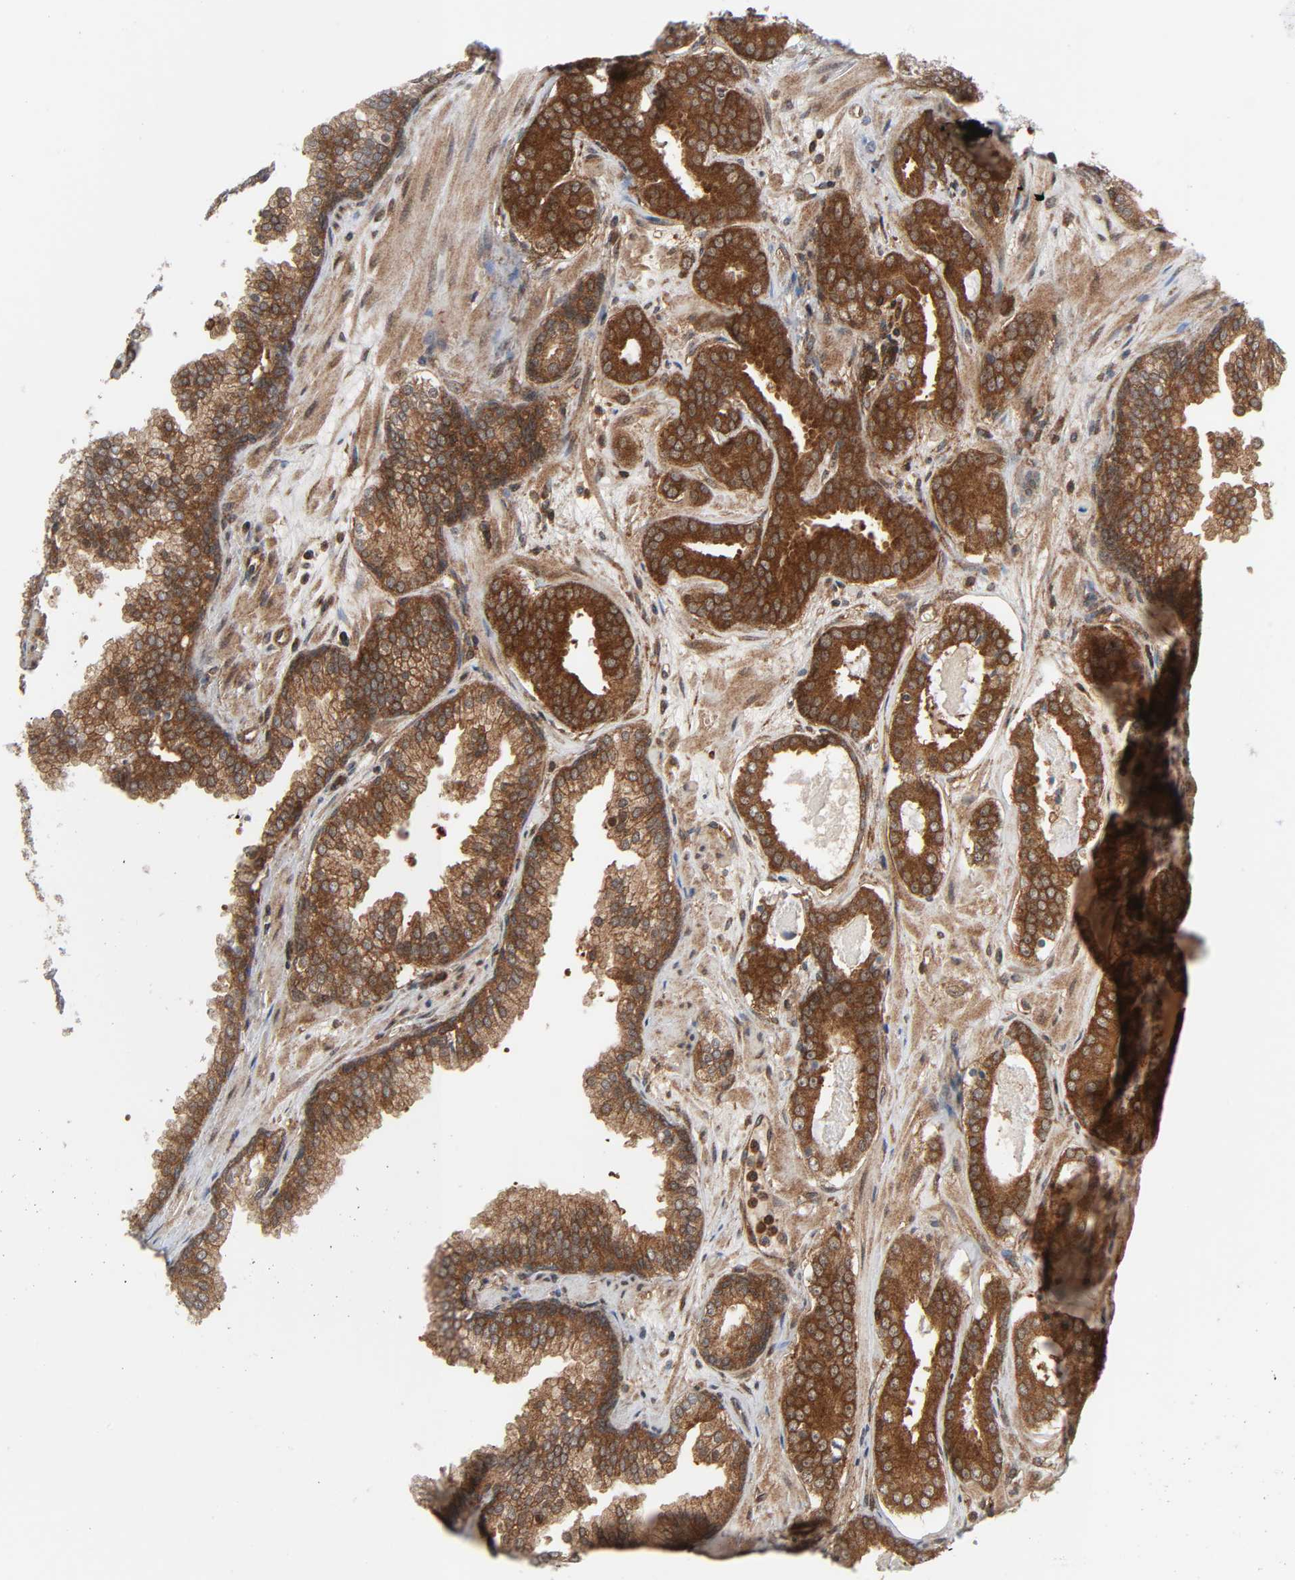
{"staining": {"intensity": "strong", "quantity": ">75%", "location": "cytoplasmic/membranous"}, "tissue": "prostate cancer", "cell_type": "Tumor cells", "image_type": "cancer", "snomed": [{"axis": "morphology", "description": "Adenocarcinoma, Low grade"}, {"axis": "topography", "description": "Prostate"}], "caption": "Prostate cancer (adenocarcinoma (low-grade)) stained for a protein (brown) shows strong cytoplasmic/membranous positive staining in about >75% of tumor cells.", "gene": "GSK3A", "patient": {"sex": "male", "age": 57}}